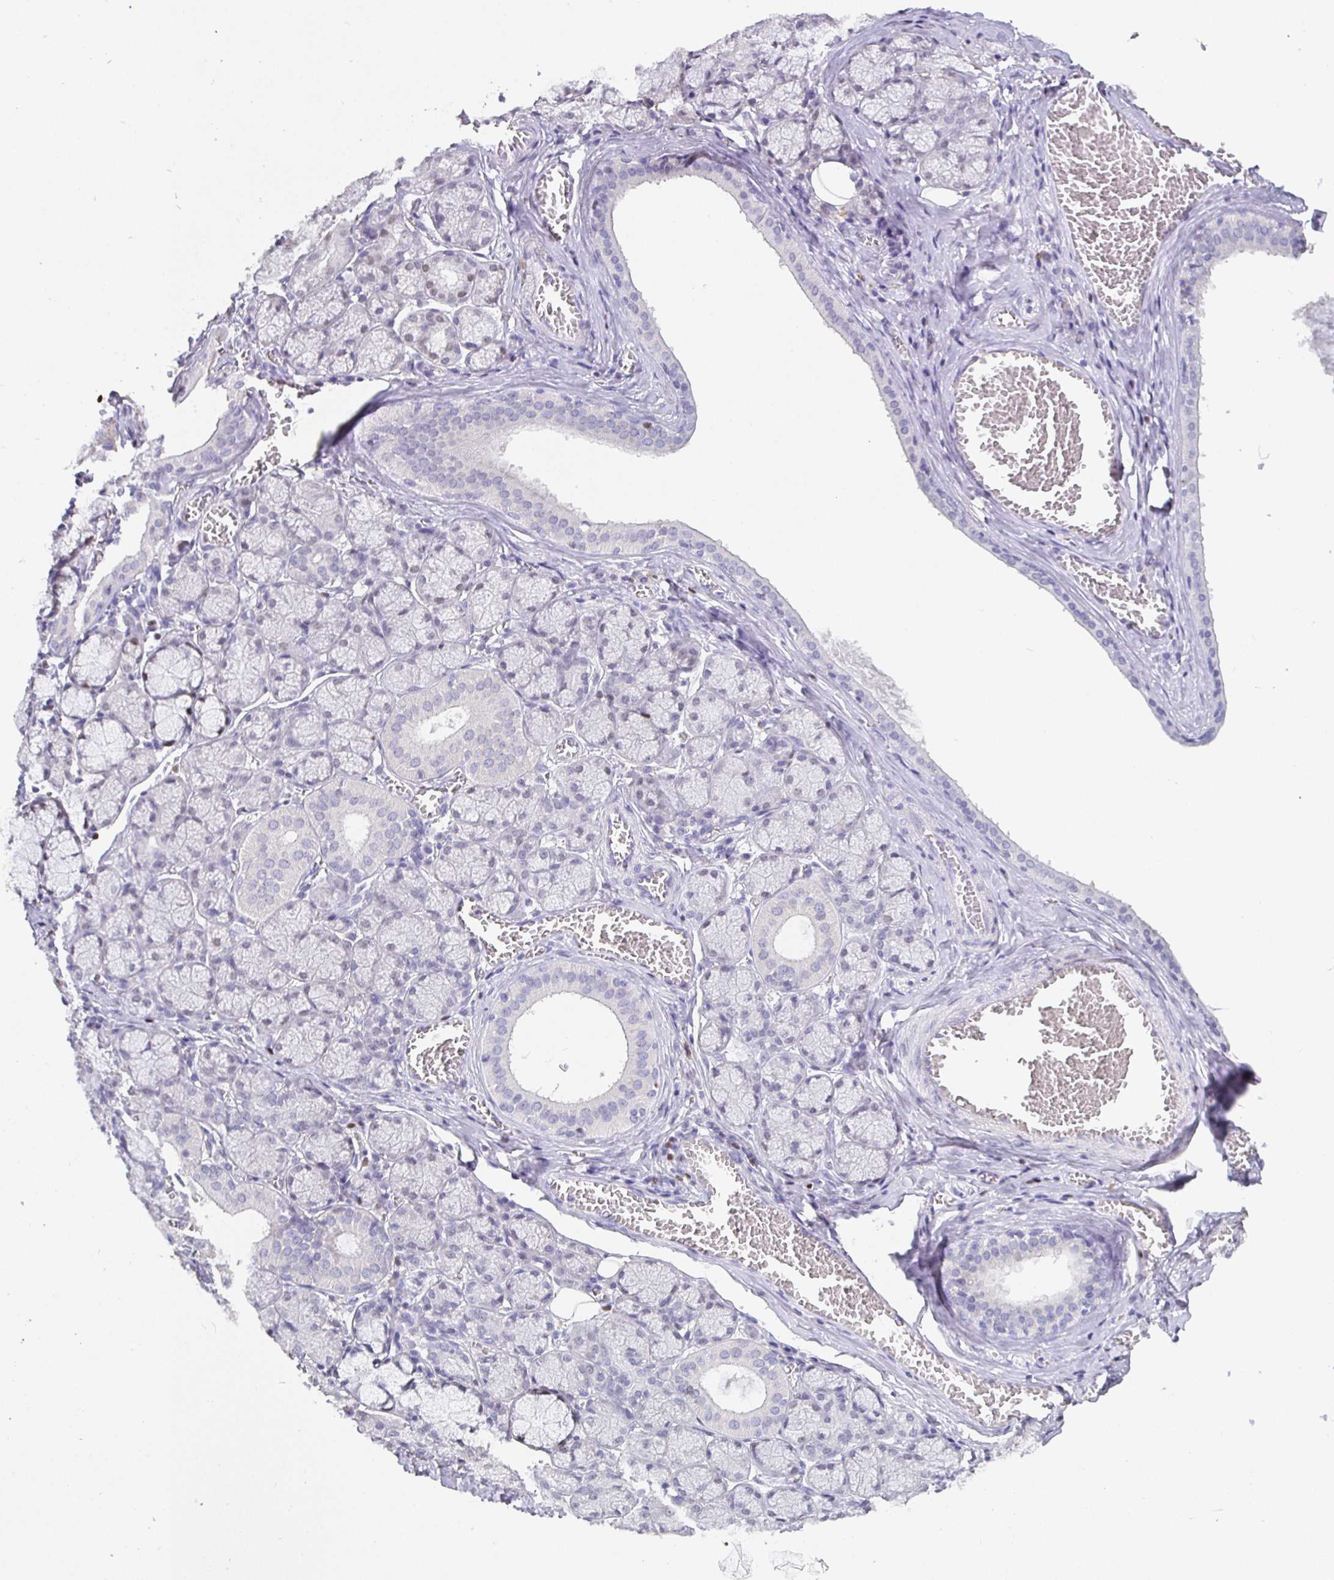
{"staining": {"intensity": "weak", "quantity": "<25%", "location": "nuclear"}, "tissue": "salivary gland", "cell_type": "Glandular cells", "image_type": "normal", "snomed": [{"axis": "morphology", "description": "Normal tissue, NOS"}, {"axis": "topography", "description": "Salivary gland"}], "caption": "High magnification brightfield microscopy of normal salivary gland stained with DAB (3,3'-diaminobenzidine) (brown) and counterstained with hematoxylin (blue): glandular cells show no significant positivity.", "gene": "SATB1", "patient": {"sex": "female", "age": 24}}